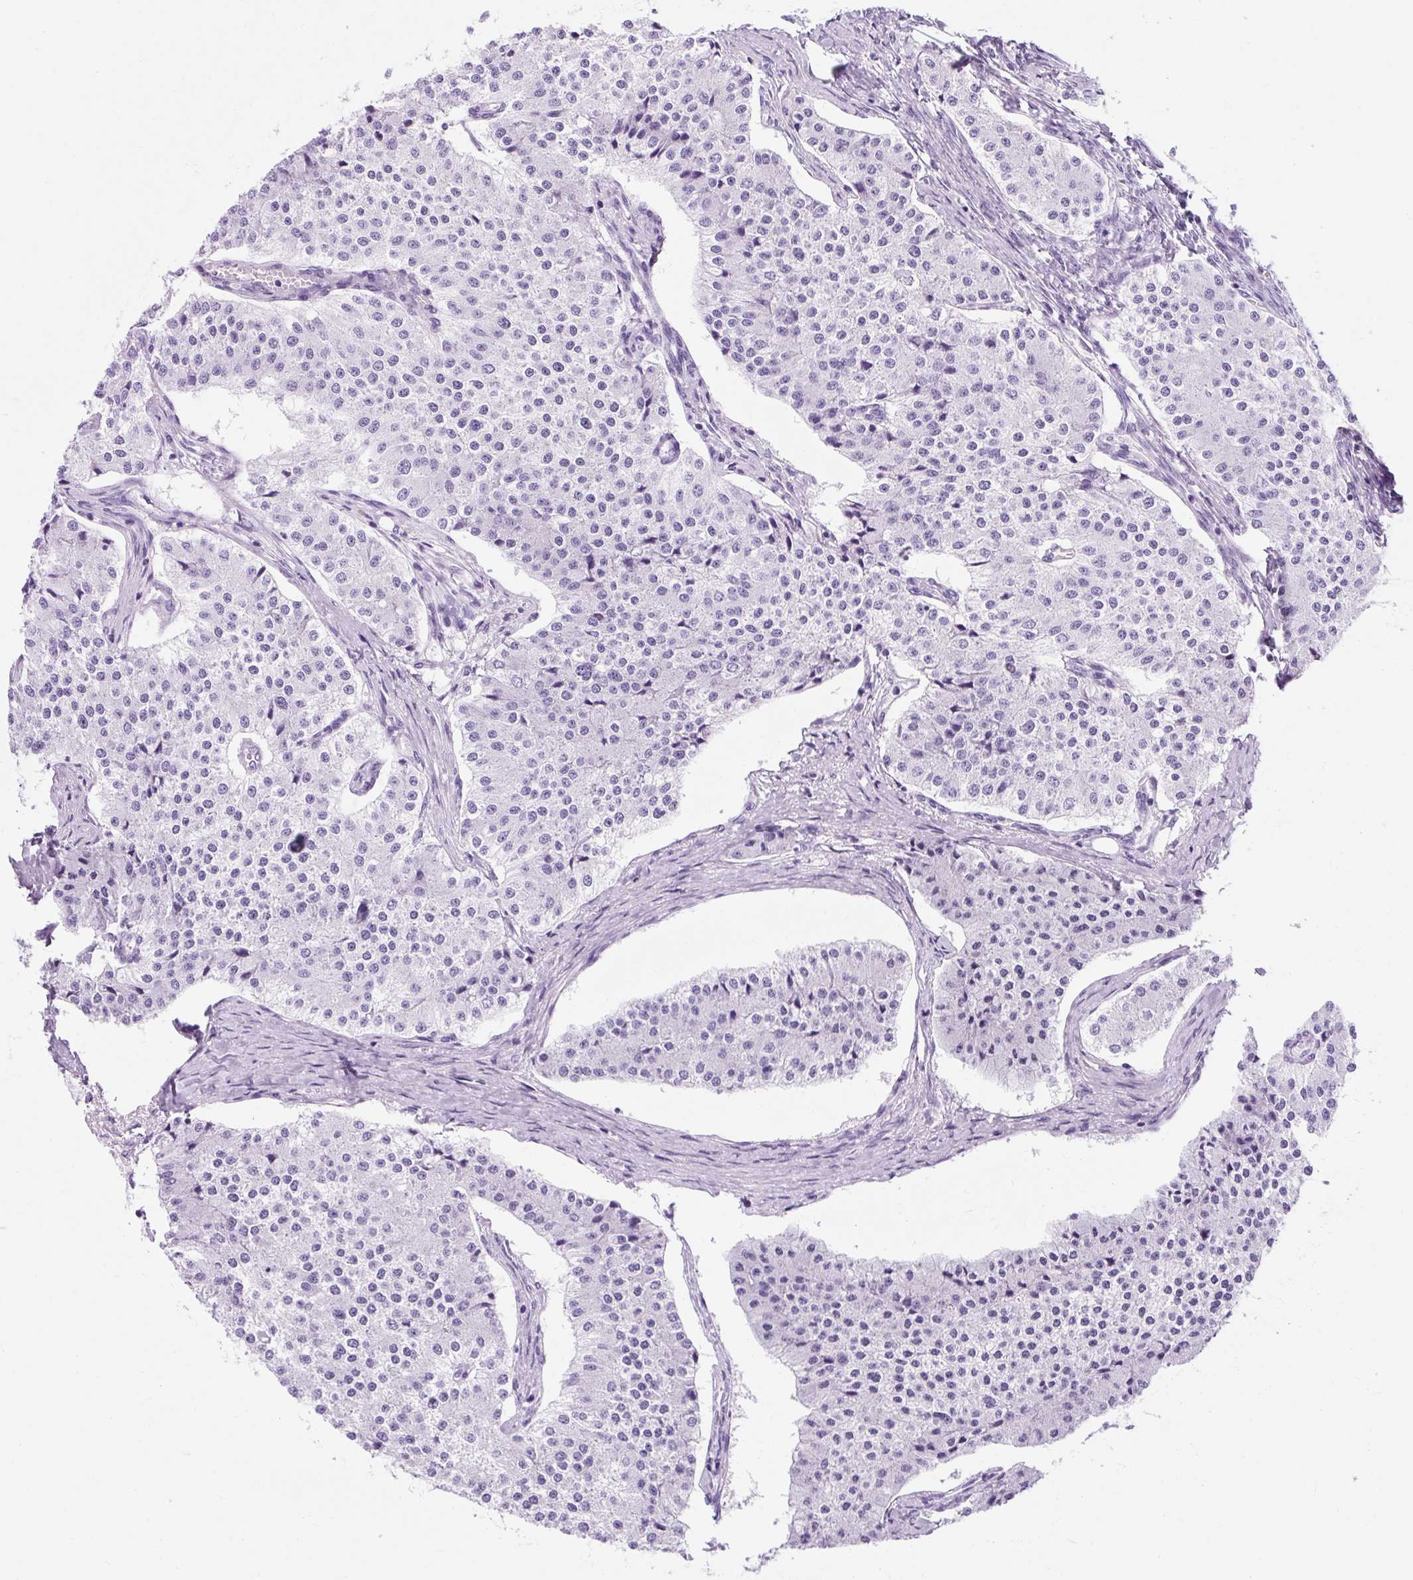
{"staining": {"intensity": "negative", "quantity": "none", "location": "none"}, "tissue": "carcinoid", "cell_type": "Tumor cells", "image_type": "cancer", "snomed": [{"axis": "morphology", "description": "Carcinoid, malignant, NOS"}, {"axis": "topography", "description": "Colon"}], "caption": "Tumor cells are negative for brown protein staining in carcinoid. (DAB (3,3'-diaminobenzidine) immunohistochemistry with hematoxylin counter stain).", "gene": "TMEM89", "patient": {"sex": "female", "age": 52}}